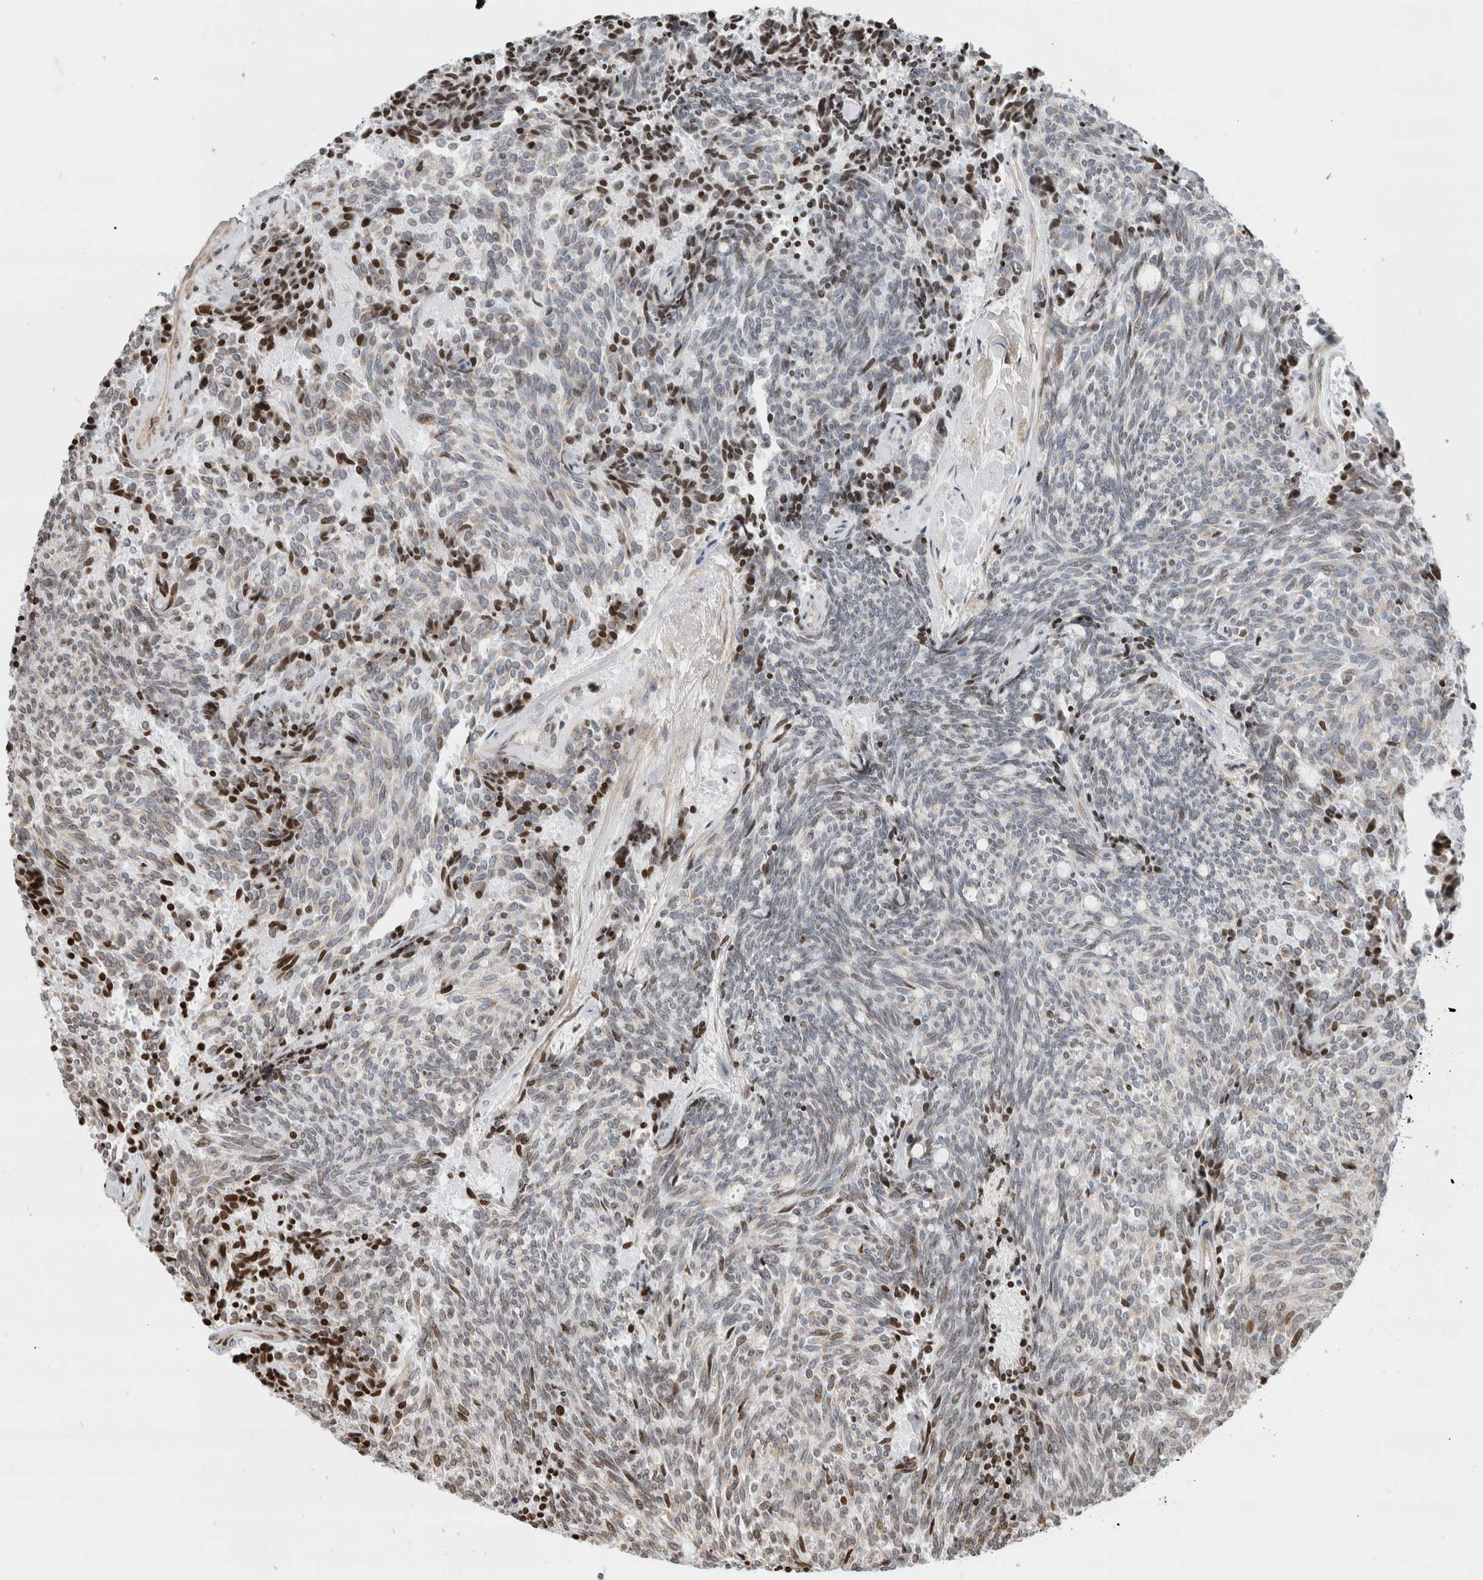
{"staining": {"intensity": "moderate", "quantity": "<25%", "location": "nuclear"}, "tissue": "carcinoid", "cell_type": "Tumor cells", "image_type": "cancer", "snomed": [{"axis": "morphology", "description": "Carcinoid, malignant, NOS"}, {"axis": "topography", "description": "Pancreas"}], "caption": "An image of human carcinoid (malignant) stained for a protein shows moderate nuclear brown staining in tumor cells.", "gene": "GINS4", "patient": {"sex": "female", "age": 54}}